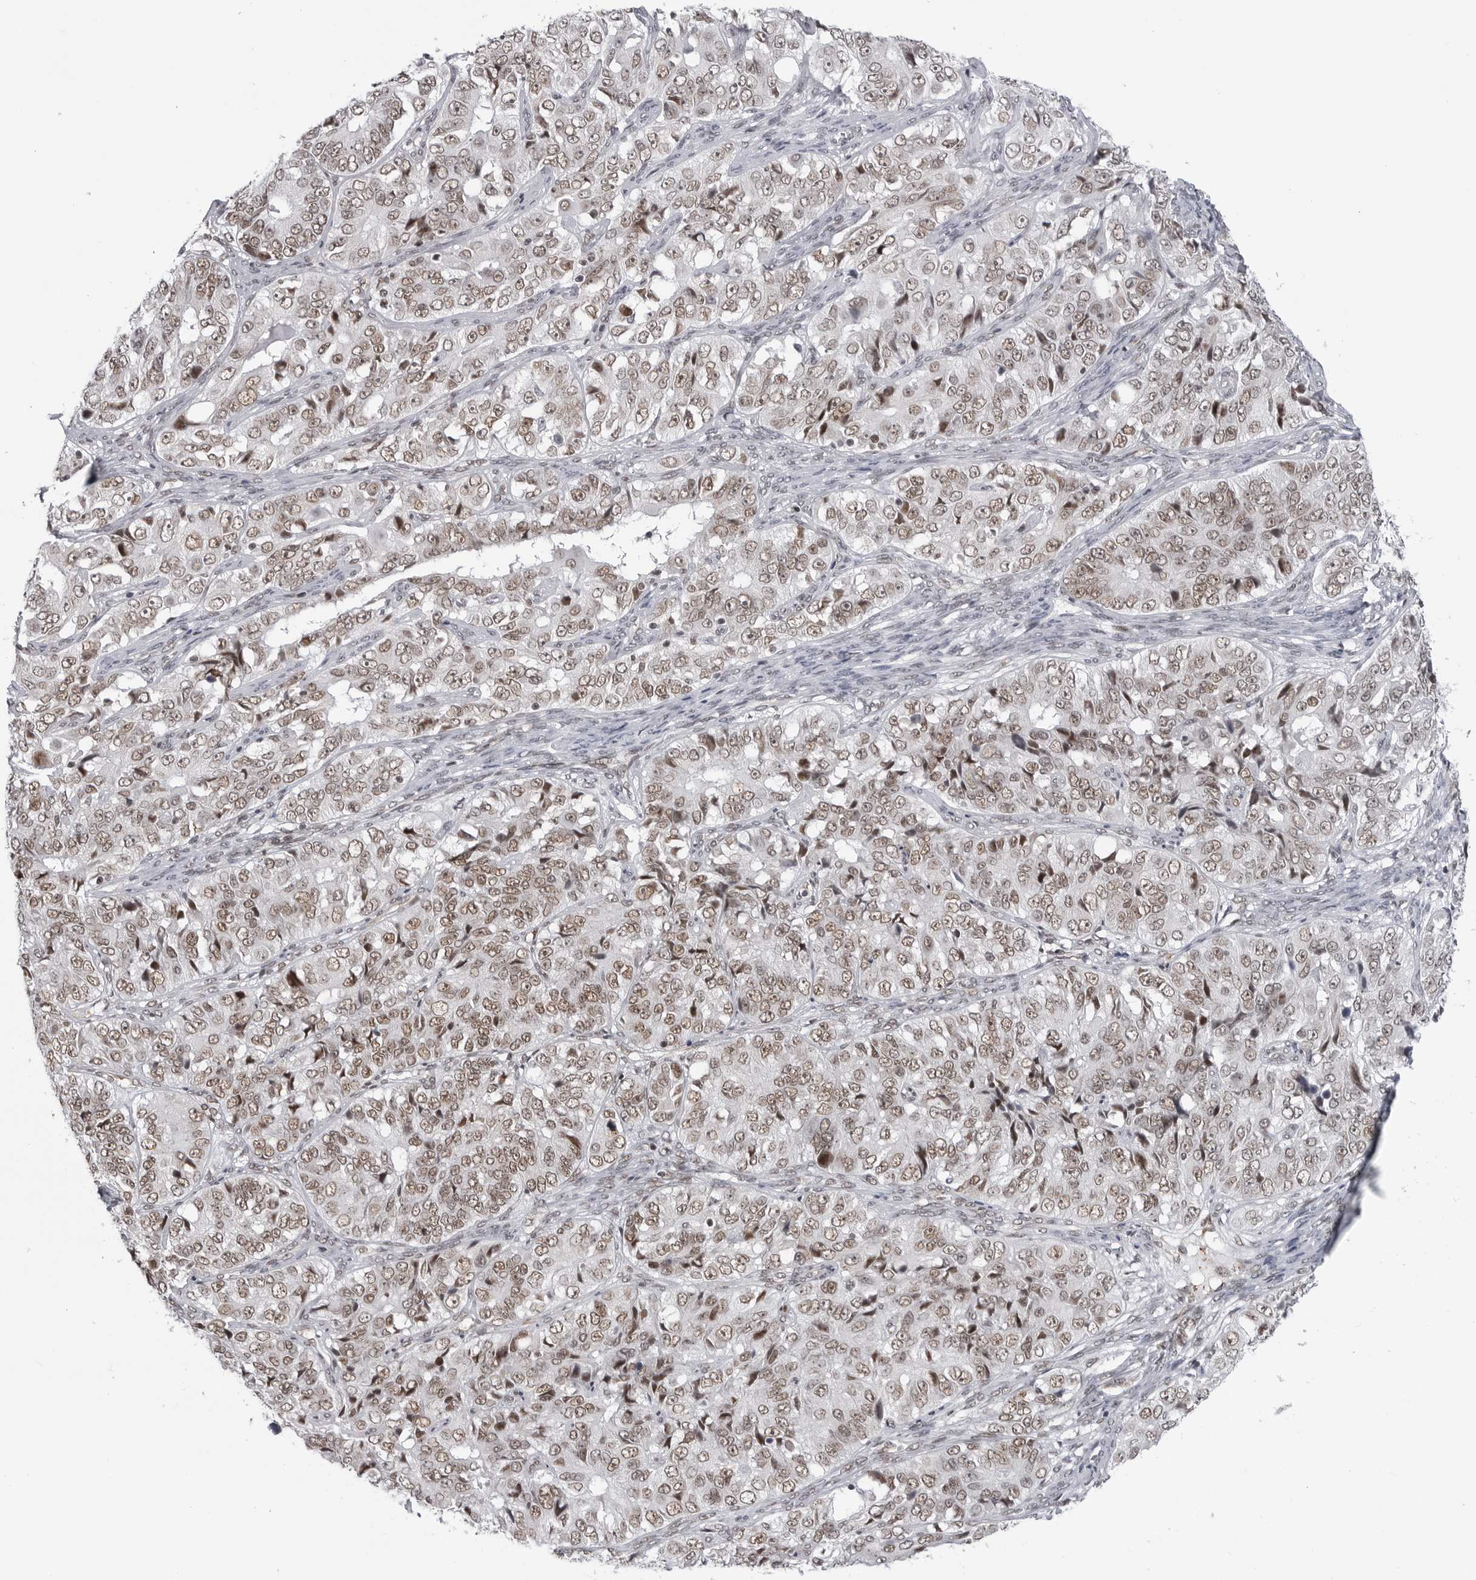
{"staining": {"intensity": "weak", "quantity": ">75%", "location": "nuclear"}, "tissue": "ovarian cancer", "cell_type": "Tumor cells", "image_type": "cancer", "snomed": [{"axis": "morphology", "description": "Carcinoma, endometroid"}, {"axis": "topography", "description": "Ovary"}], "caption": "Protein expression analysis of ovarian cancer exhibits weak nuclear staining in about >75% of tumor cells.", "gene": "RNF26", "patient": {"sex": "female", "age": 51}}